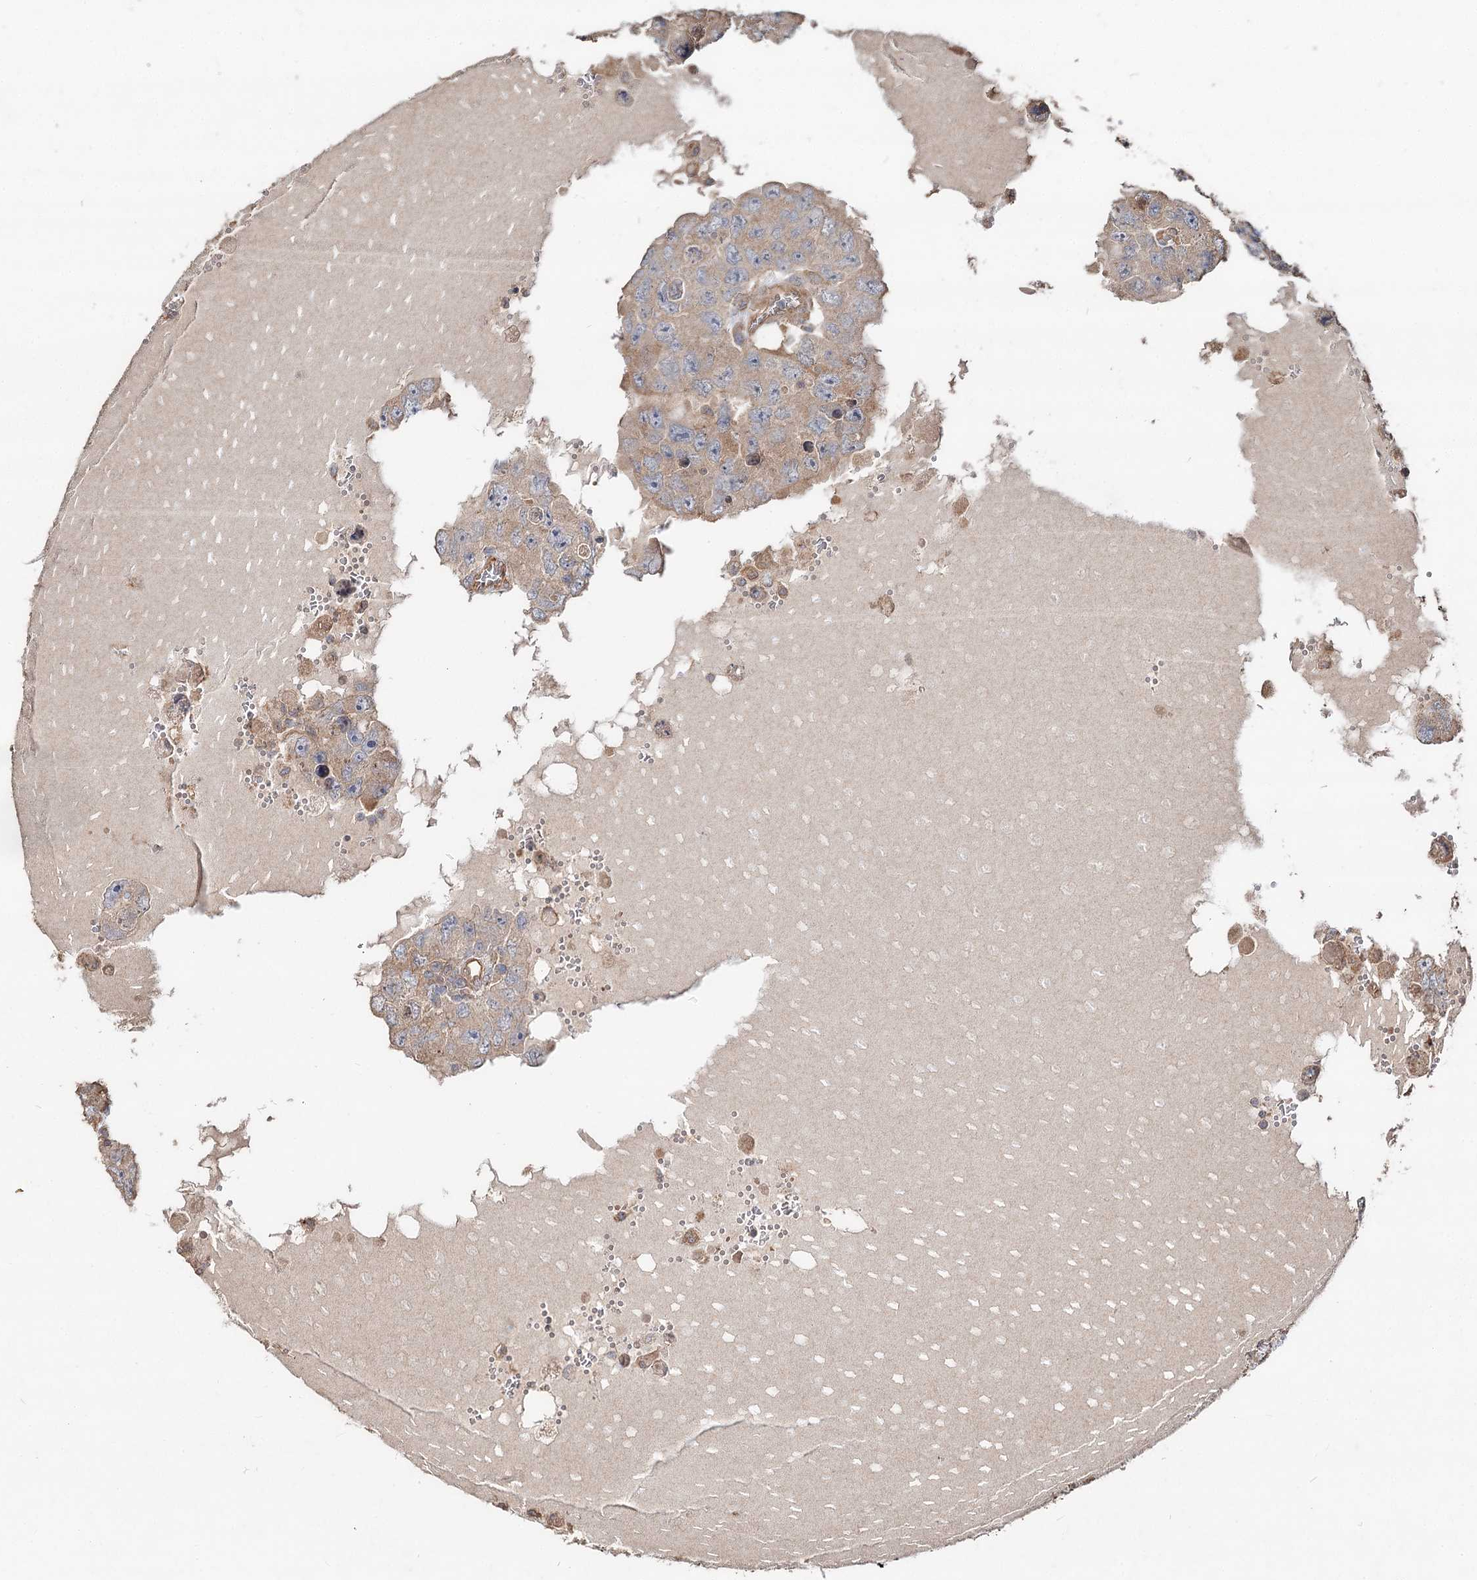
{"staining": {"intensity": "weak", "quantity": "25%-75%", "location": "cytoplasmic/membranous"}, "tissue": "testis cancer", "cell_type": "Tumor cells", "image_type": "cancer", "snomed": [{"axis": "morphology", "description": "Carcinoma, Embryonal, NOS"}, {"axis": "topography", "description": "Testis"}], "caption": "High-magnification brightfield microscopy of testis cancer (embryonal carcinoma) stained with DAB (3,3'-diaminobenzidine) (brown) and counterstained with hematoxylin (blue). tumor cells exhibit weak cytoplasmic/membranous expression is identified in approximately25%-75% of cells.", "gene": "SPART", "patient": {"sex": "male", "age": 26}}